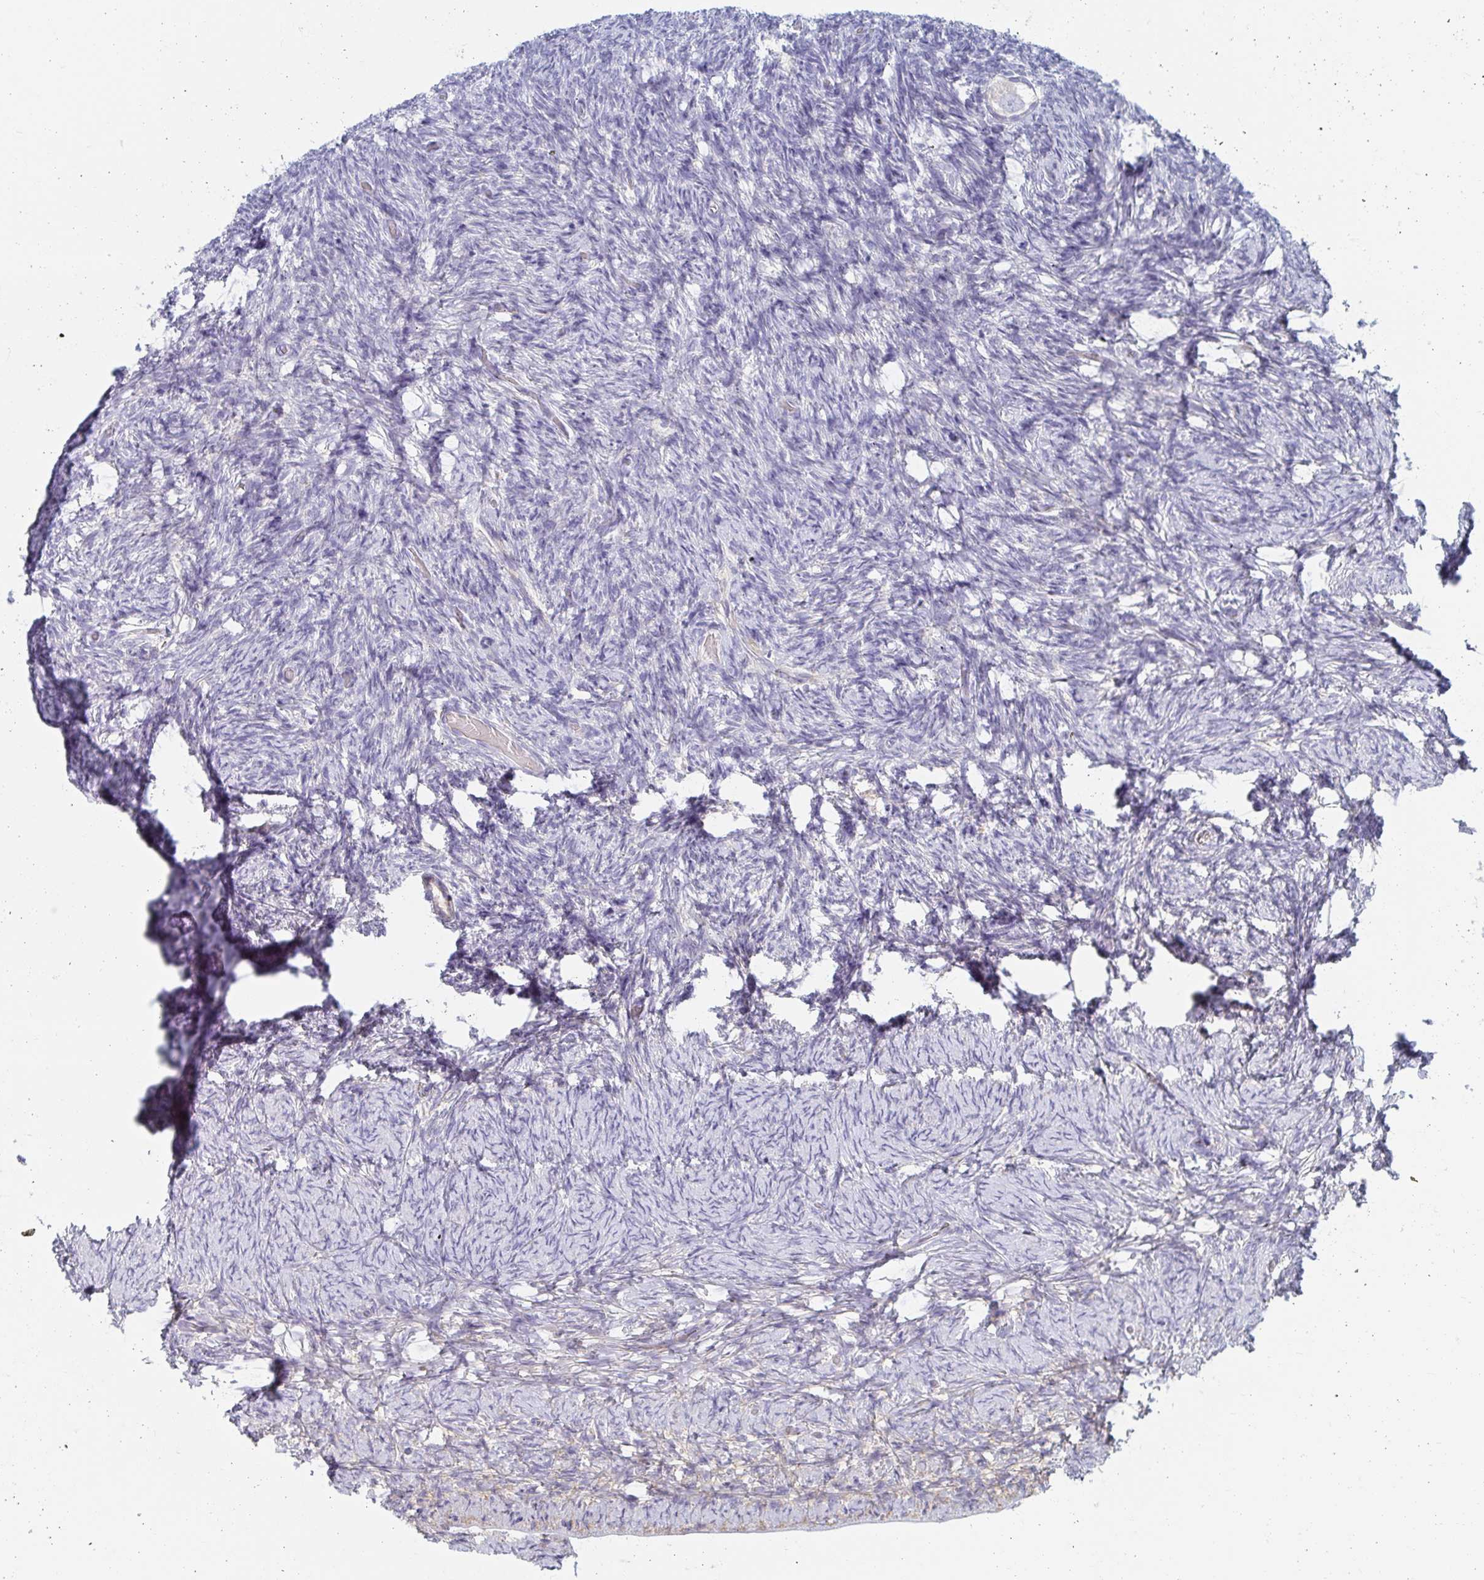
{"staining": {"intensity": "negative", "quantity": "none", "location": "none"}, "tissue": "ovary", "cell_type": "Follicle cells", "image_type": "normal", "snomed": [{"axis": "morphology", "description": "Normal tissue, NOS"}, {"axis": "topography", "description": "Ovary"}], "caption": "This is an immunohistochemistry (IHC) histopathology image of benign human ovary. There is no expression in follicle cells.", "gene": "MYLK2", "patient": {"sex": "female", "age": 34}}